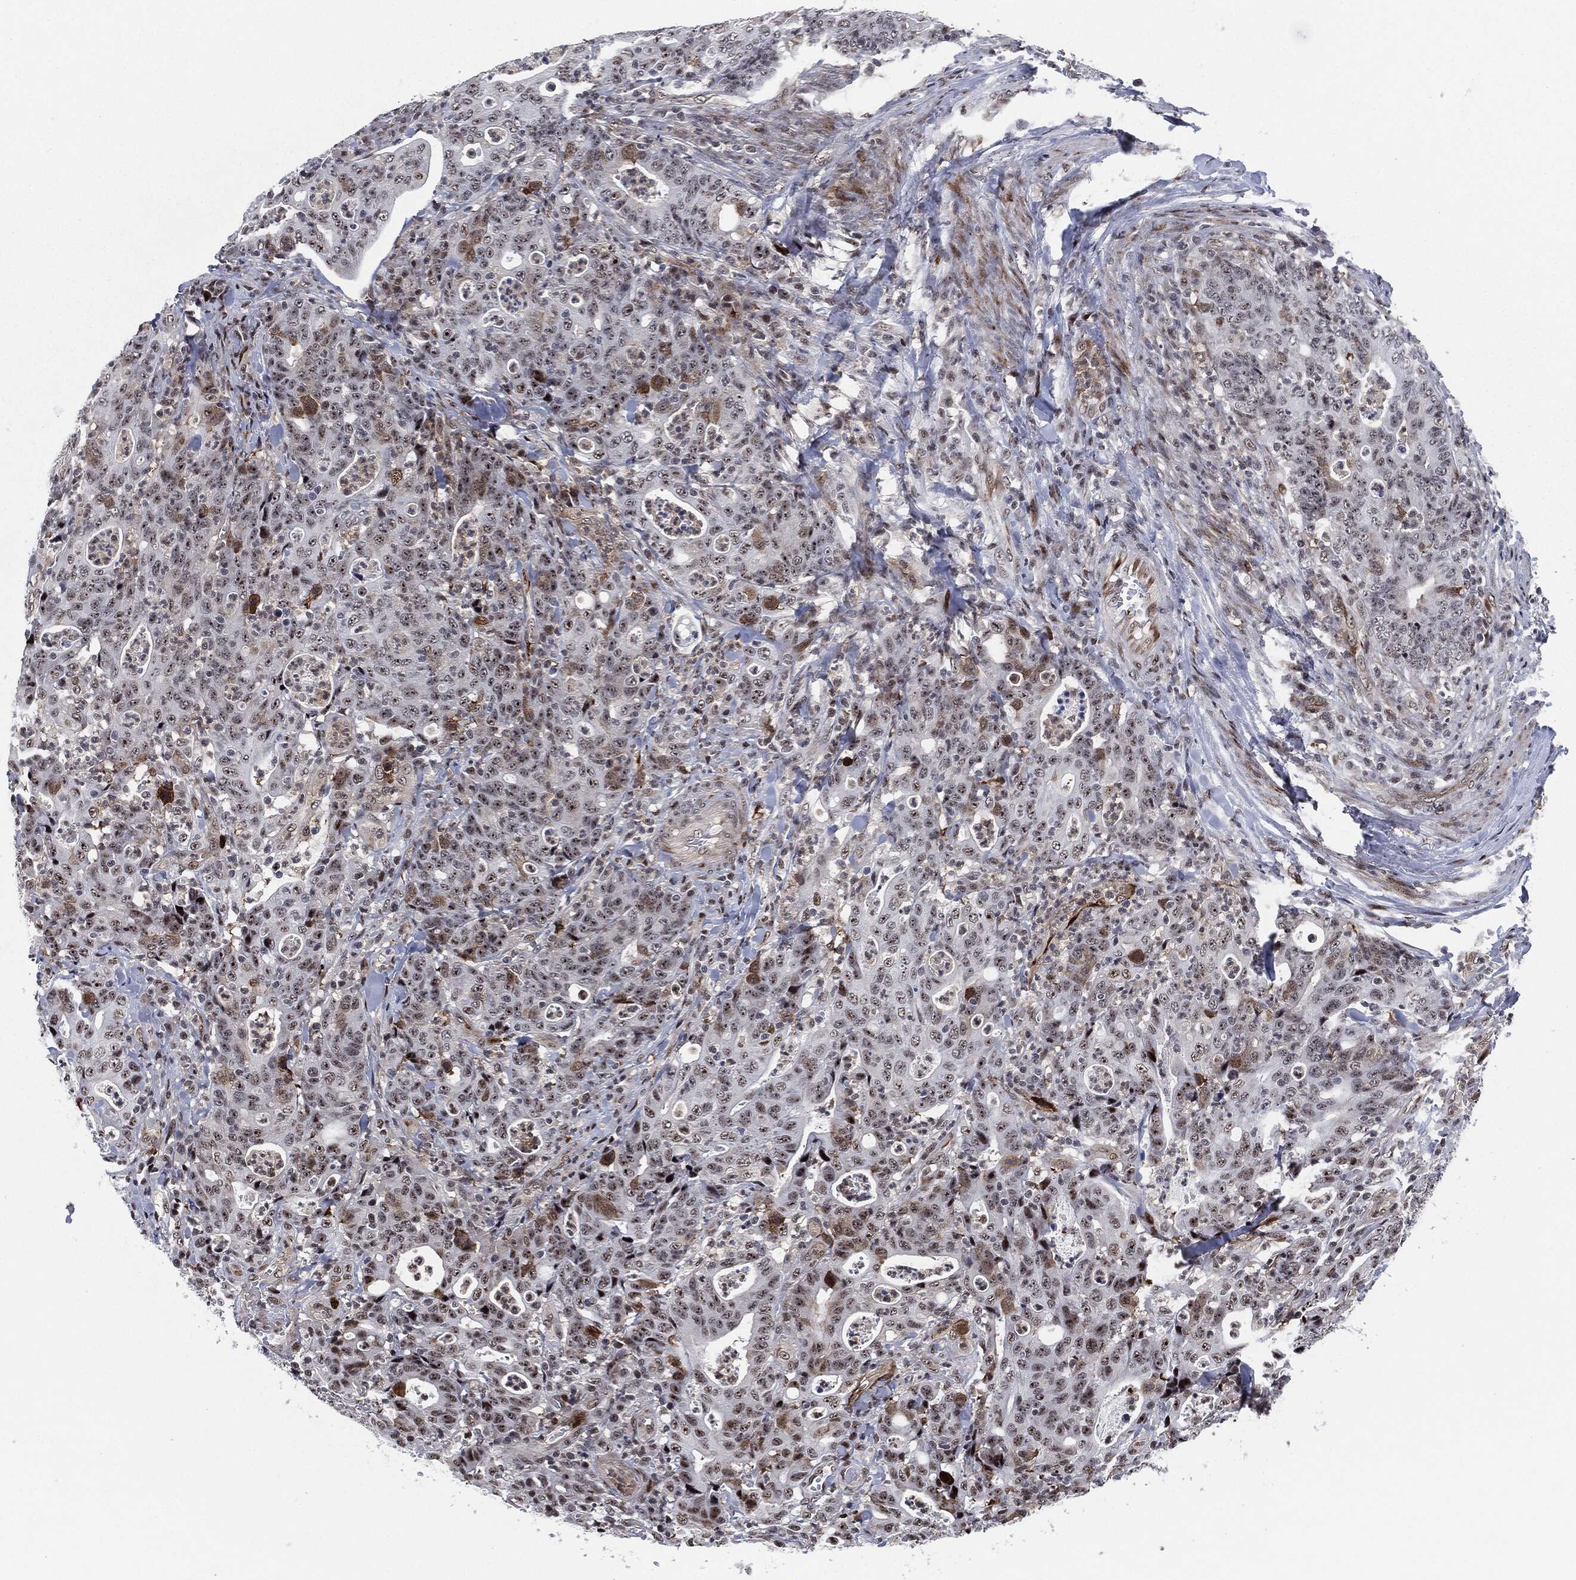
{"staining": {"intensity": "negative", "quantity": "none", "location": "none"}, "tissue": "colorectal cancer", "cell_type": "Tumor cells", "image_type": "cancer", "snomed": [{"axis": "morphology", "description": "Adenocarcinoma, NOS"}, {"axis": "topography", "description": "Colon"}], "caption": "Tumor cells show no significant protein positivity in colorectal cancer (adenocarcinoma).", "gene": "AKT2", "patient": {"sex": "male", "age": 70}}